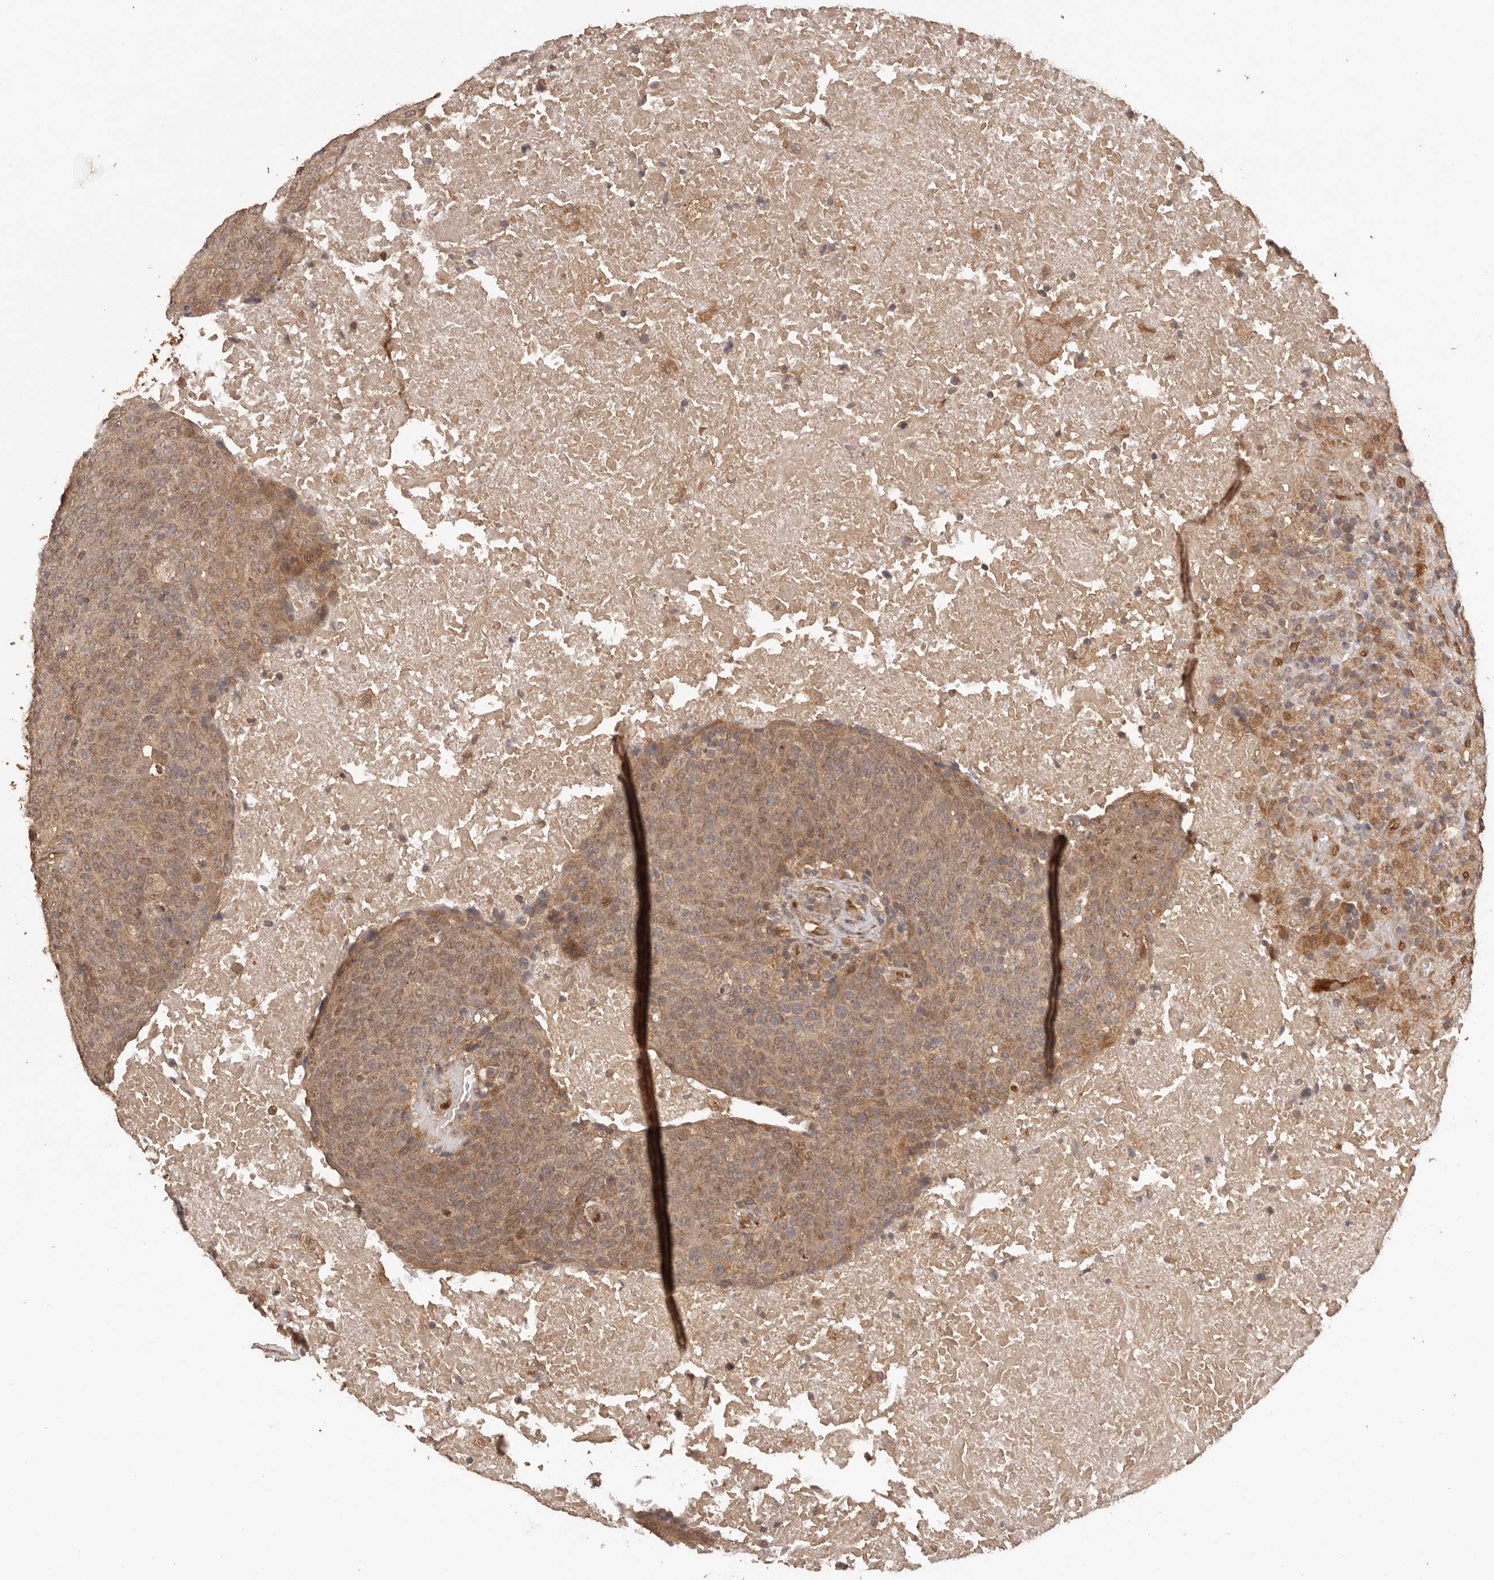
{"staining": {"intensity": "moderate", "quantity": ">75%", "location": "cytoplasmic/membranous,nuclear"}, "tissue": "head and neck cancer", "cell_type": "Tumor cells", "image_type": "cancer", "snomed": [{"axis": "morphology", "description": "Squamous cell carcinoma, NOS"}, {"axis": "morphology", "description": "Squamous cell carcinoma, metastatic, NOS"}, {"axis": "topography", "description": "Lymph node"}, {"axis": "topography", "description": "Head-Neck"}], "caption": "IHC image of neoplastic tissue: head and neck cancer stained using immunohistochemistry reveals medium levels of moderate protein expression localized specifically in the cytoplasmic/membranous and nuclear of tumor cells, appearing as a cytoplasmic/membranous and nuclear brown color.", "gene": "UBR2", "patient": {"sex": "male", "age": 62}}